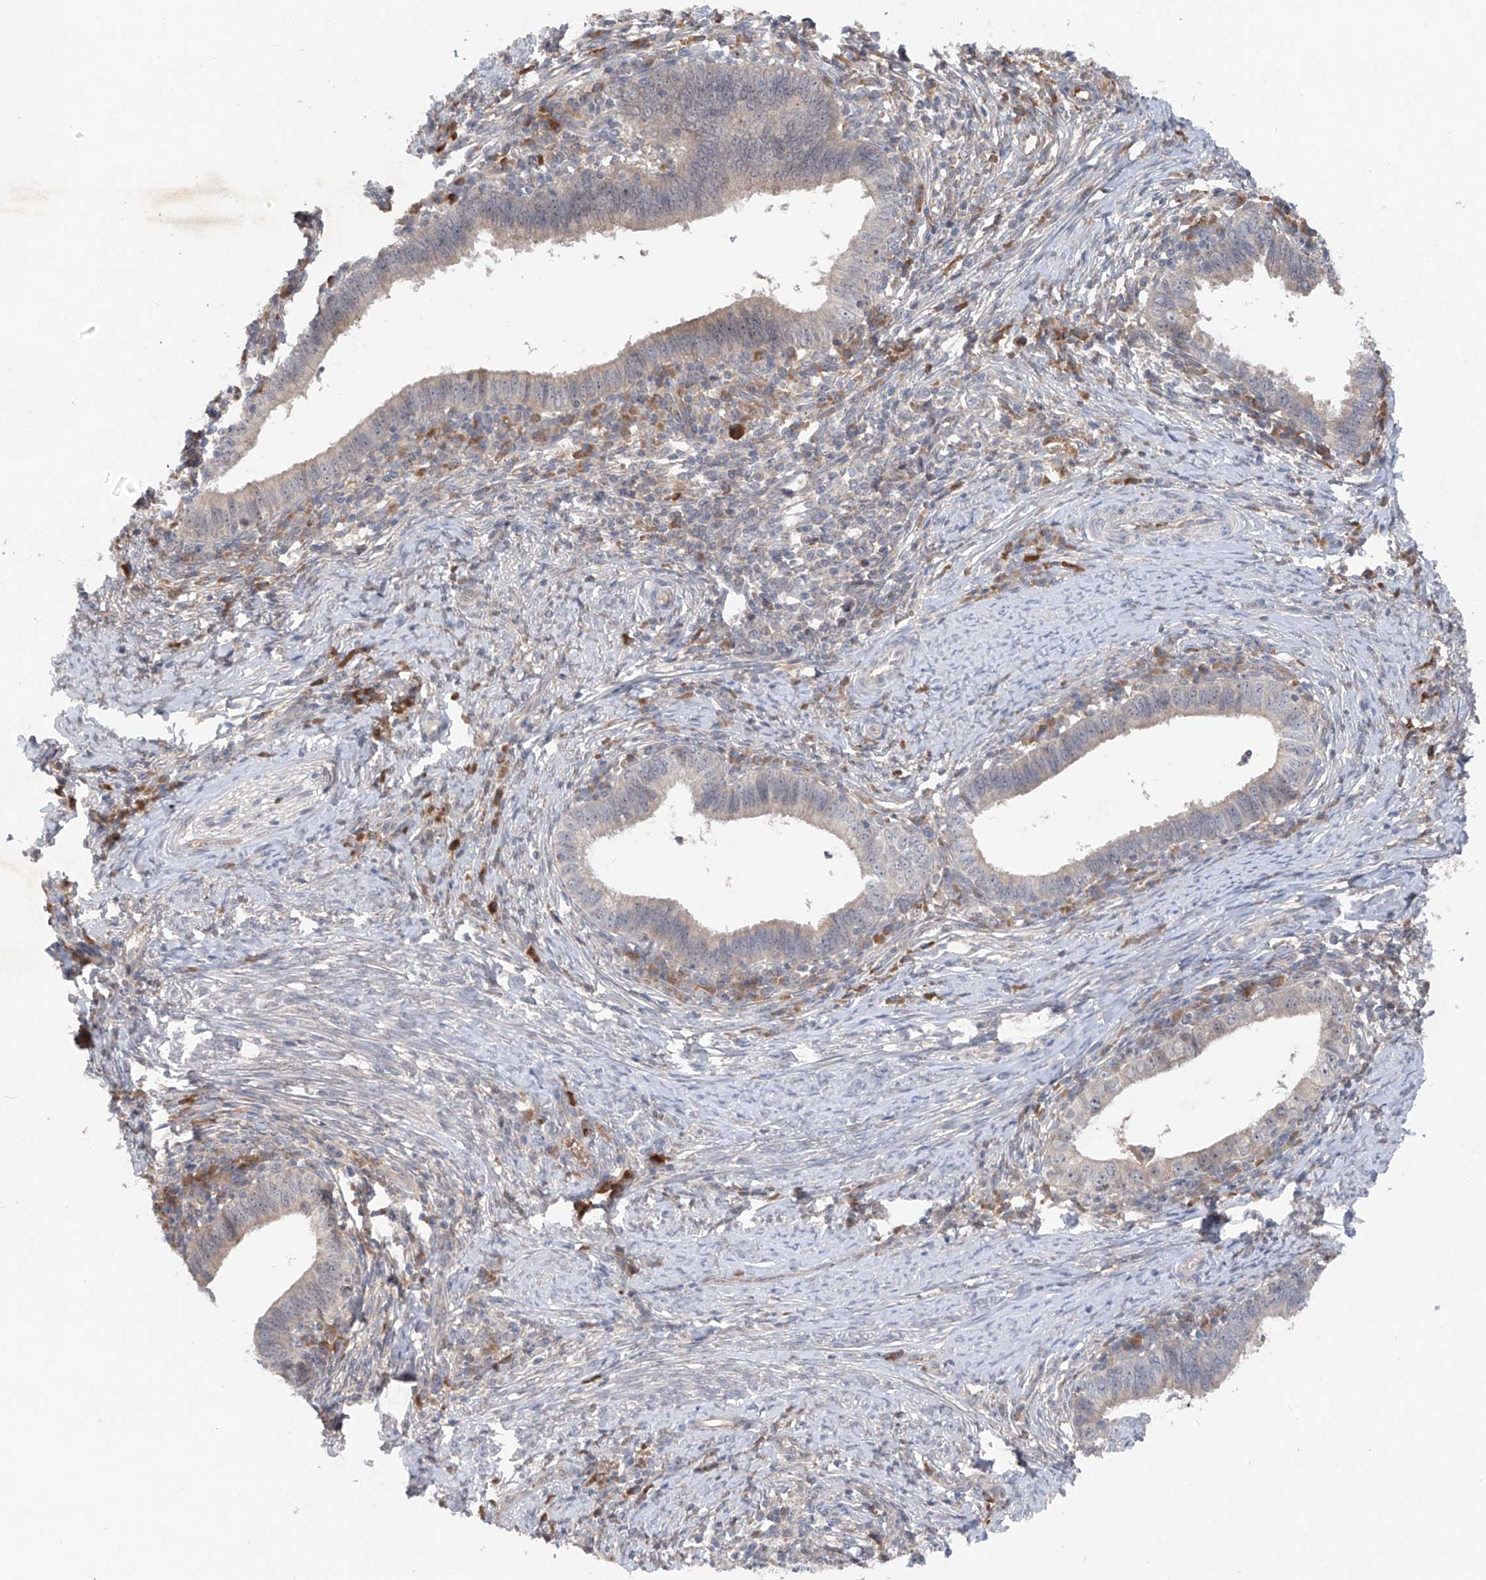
{"staining": {"intensity": "negative", "quantity": "none", "location": "none"}, "tissue": "cervical cancer", "cell_type": "Tumor cells", "image_type": "cancer", "snomed": [{"axis": "morphology", "description": "Adenocarcinoma, NOS"}, {"axis": "topography", "description": "Cervix"}], "caption": "The micrograph shows no significant staining in tumor cells of cervical cancer (adenocarcinoma).", "gene": "FAM135A", "patient": {"sex": "female", "age": 36}}